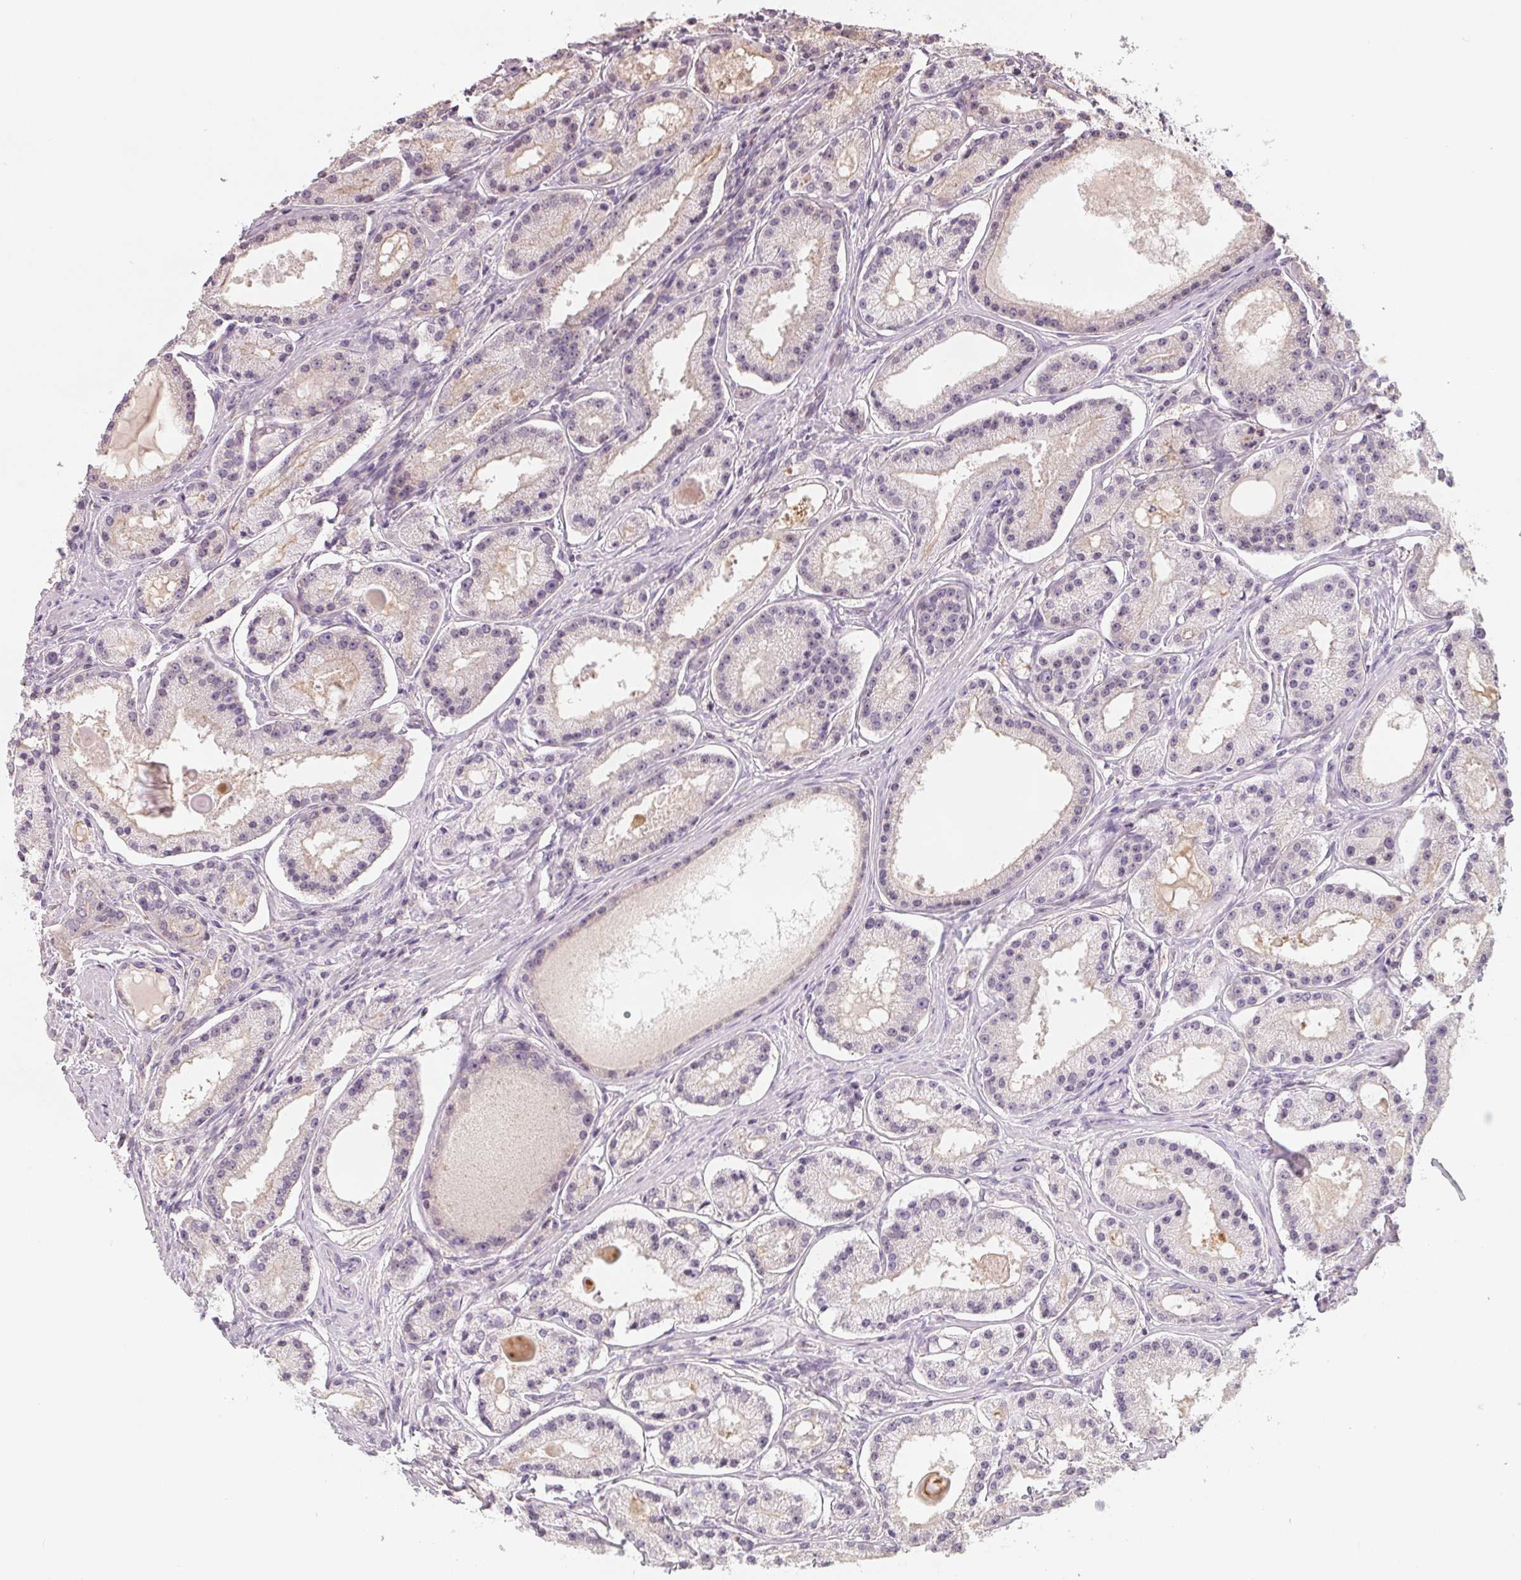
{"staining": {"intensity": "negative", "quantity": "none", "location": "none"}, "tissue": "prostate cancer", "cell_type": "Tumor cells", "image_type": "cancer", "snomed": [{"axis": "morphology", "description": "Adenocarcinoma, Low grade"}, {"axis": "topography", "description": "Prostate"}], "caption": "Photomicrograph shows no protein expression in tumor cells of prostate cancer (adenocarcinoma (low-grade)) tissue.", "gene": "VTCN1", "patient": {"sex": "male", "age": 57}}